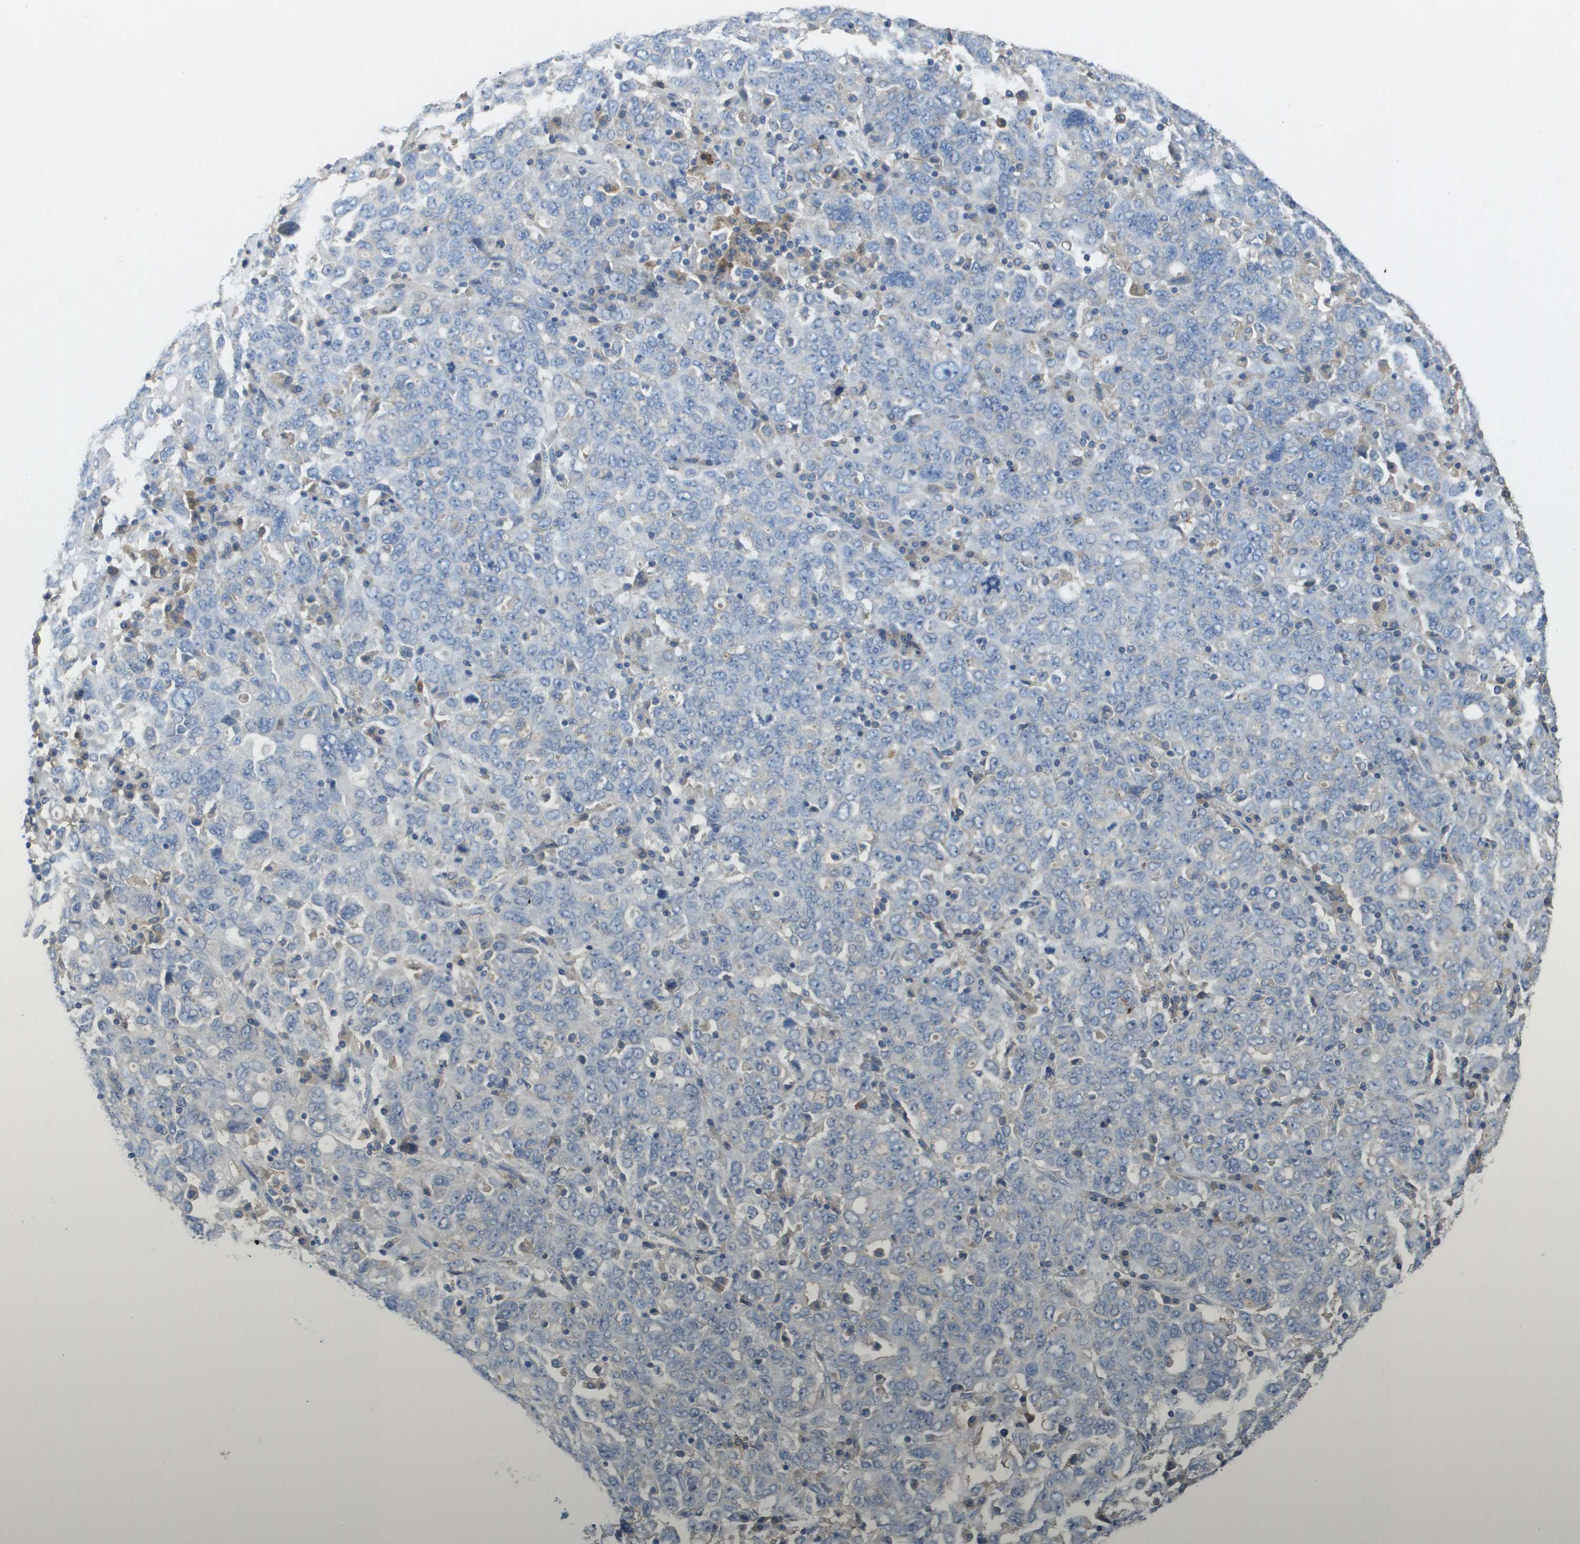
{"staining": {"intensity": "negative", "quantity": "none", "location": "none"}, "tissue": "ovarian cancer", "cell_type": "Tumor cells", "image_type": "cancer", "snomed": [{"axis": "morphology", "description": "Carcinoma, endometroid"}, {"axis": "topography", "description": "Ovary"}], "caption": "Immunohistochemical staining of human ovarian cancer (endometroid carcinoma) displays no significant positivity in tumor cells. (Brightfield microscopy of DAB immunohistochemistry (IHC) at high magnification).", "gene": "CLCA4", "patient": {"sex": "female", "age": 62}}